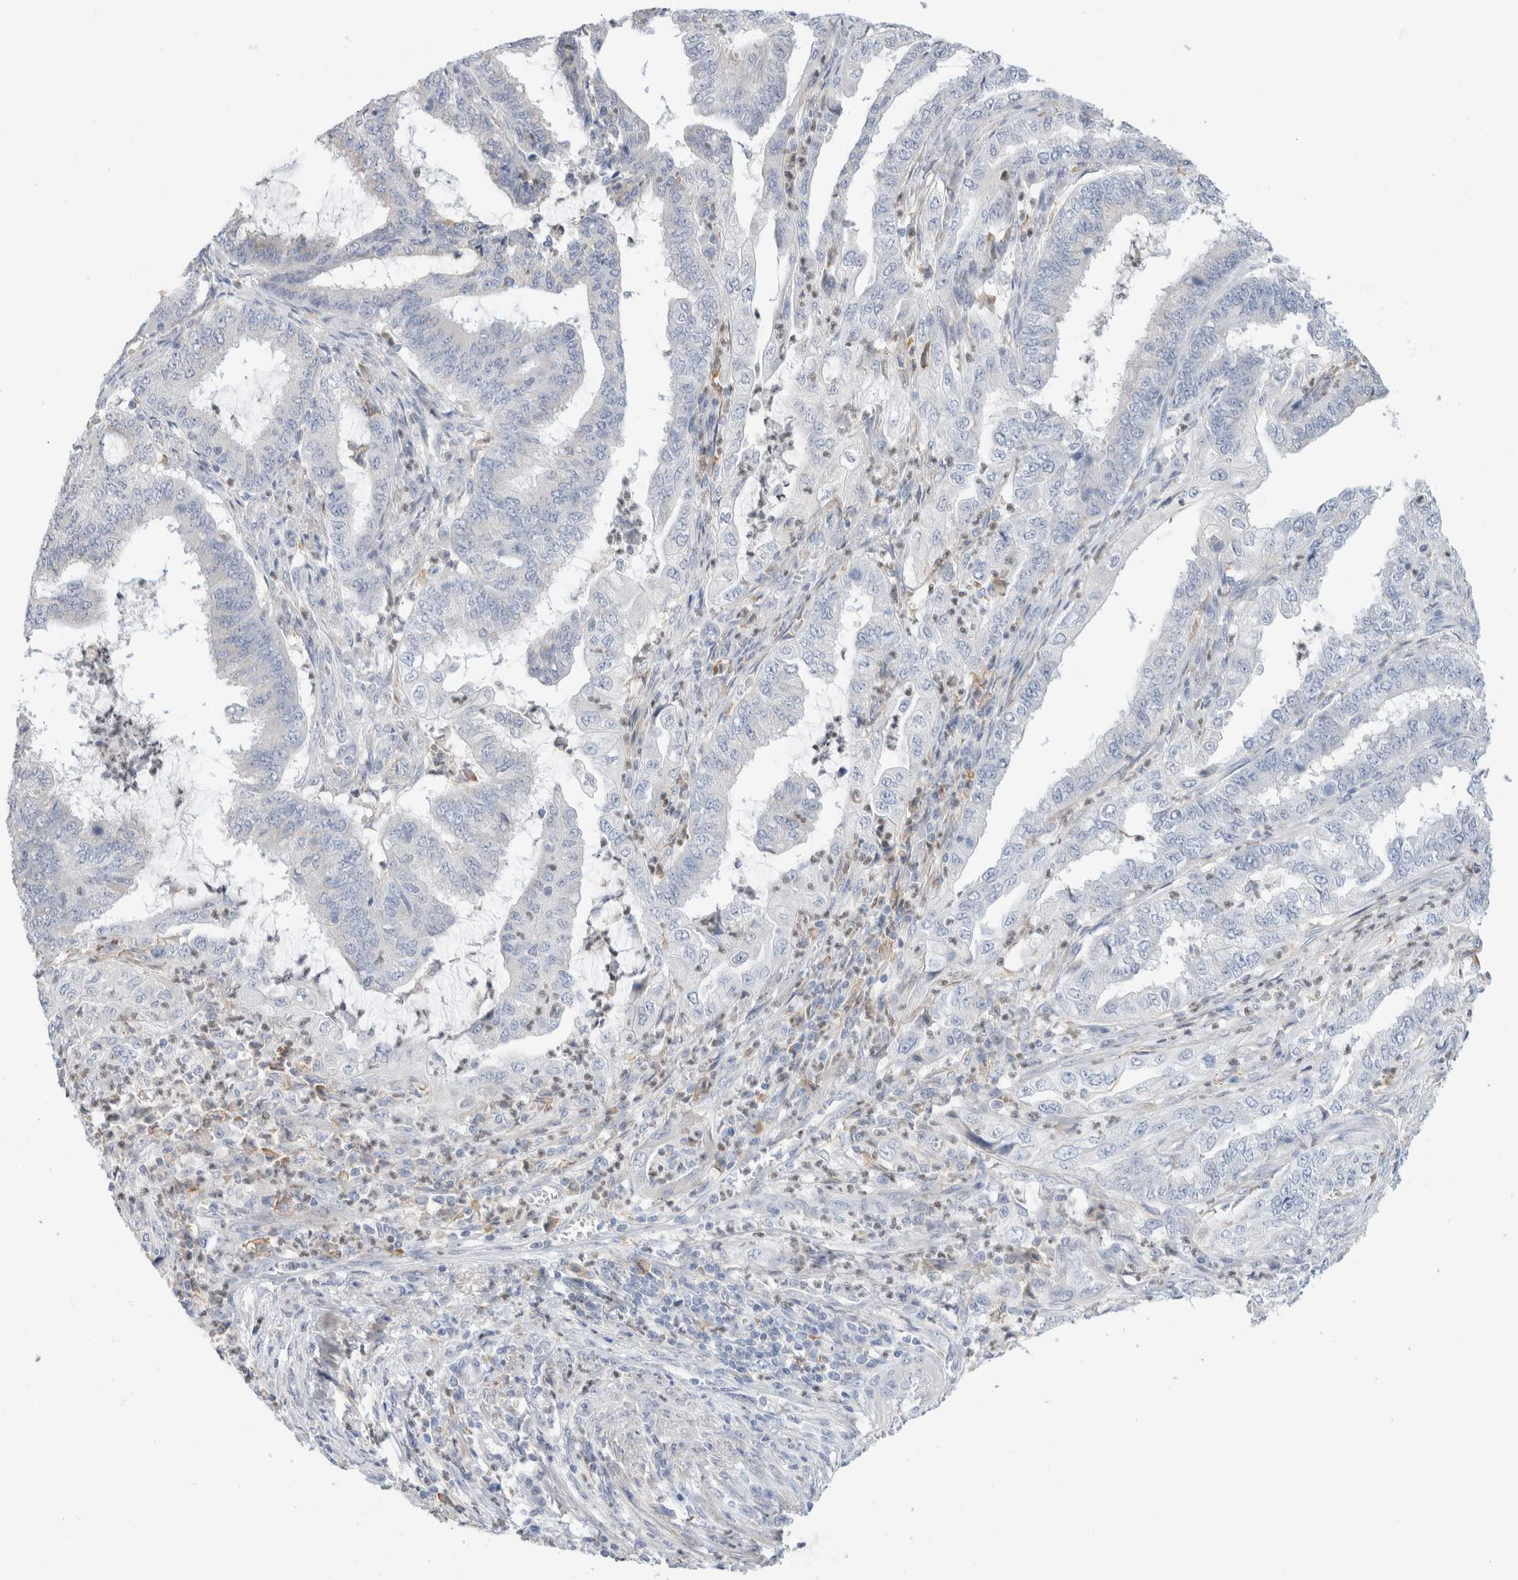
{"staining": {"intensity": "negative", "quantity": "none", "location": "none"}, "tissue": "endometrial cancer", "cell_type": "Tumor cells", "image_type": "cancer", "snomed": [{"axis": "morphology", "description": "Adenocarcinoma, NOS"}, {"axis": "topography", "description": "Endometrium"}], "caption": "Immunohistochemistry (IHC) image of endometrial cancer (adenocarcinoma) stained for a protein (brown), which reveals no staining in tumor cells.", "gene": "ADAM30", "patient": {"sex": "female", "age": 51}}